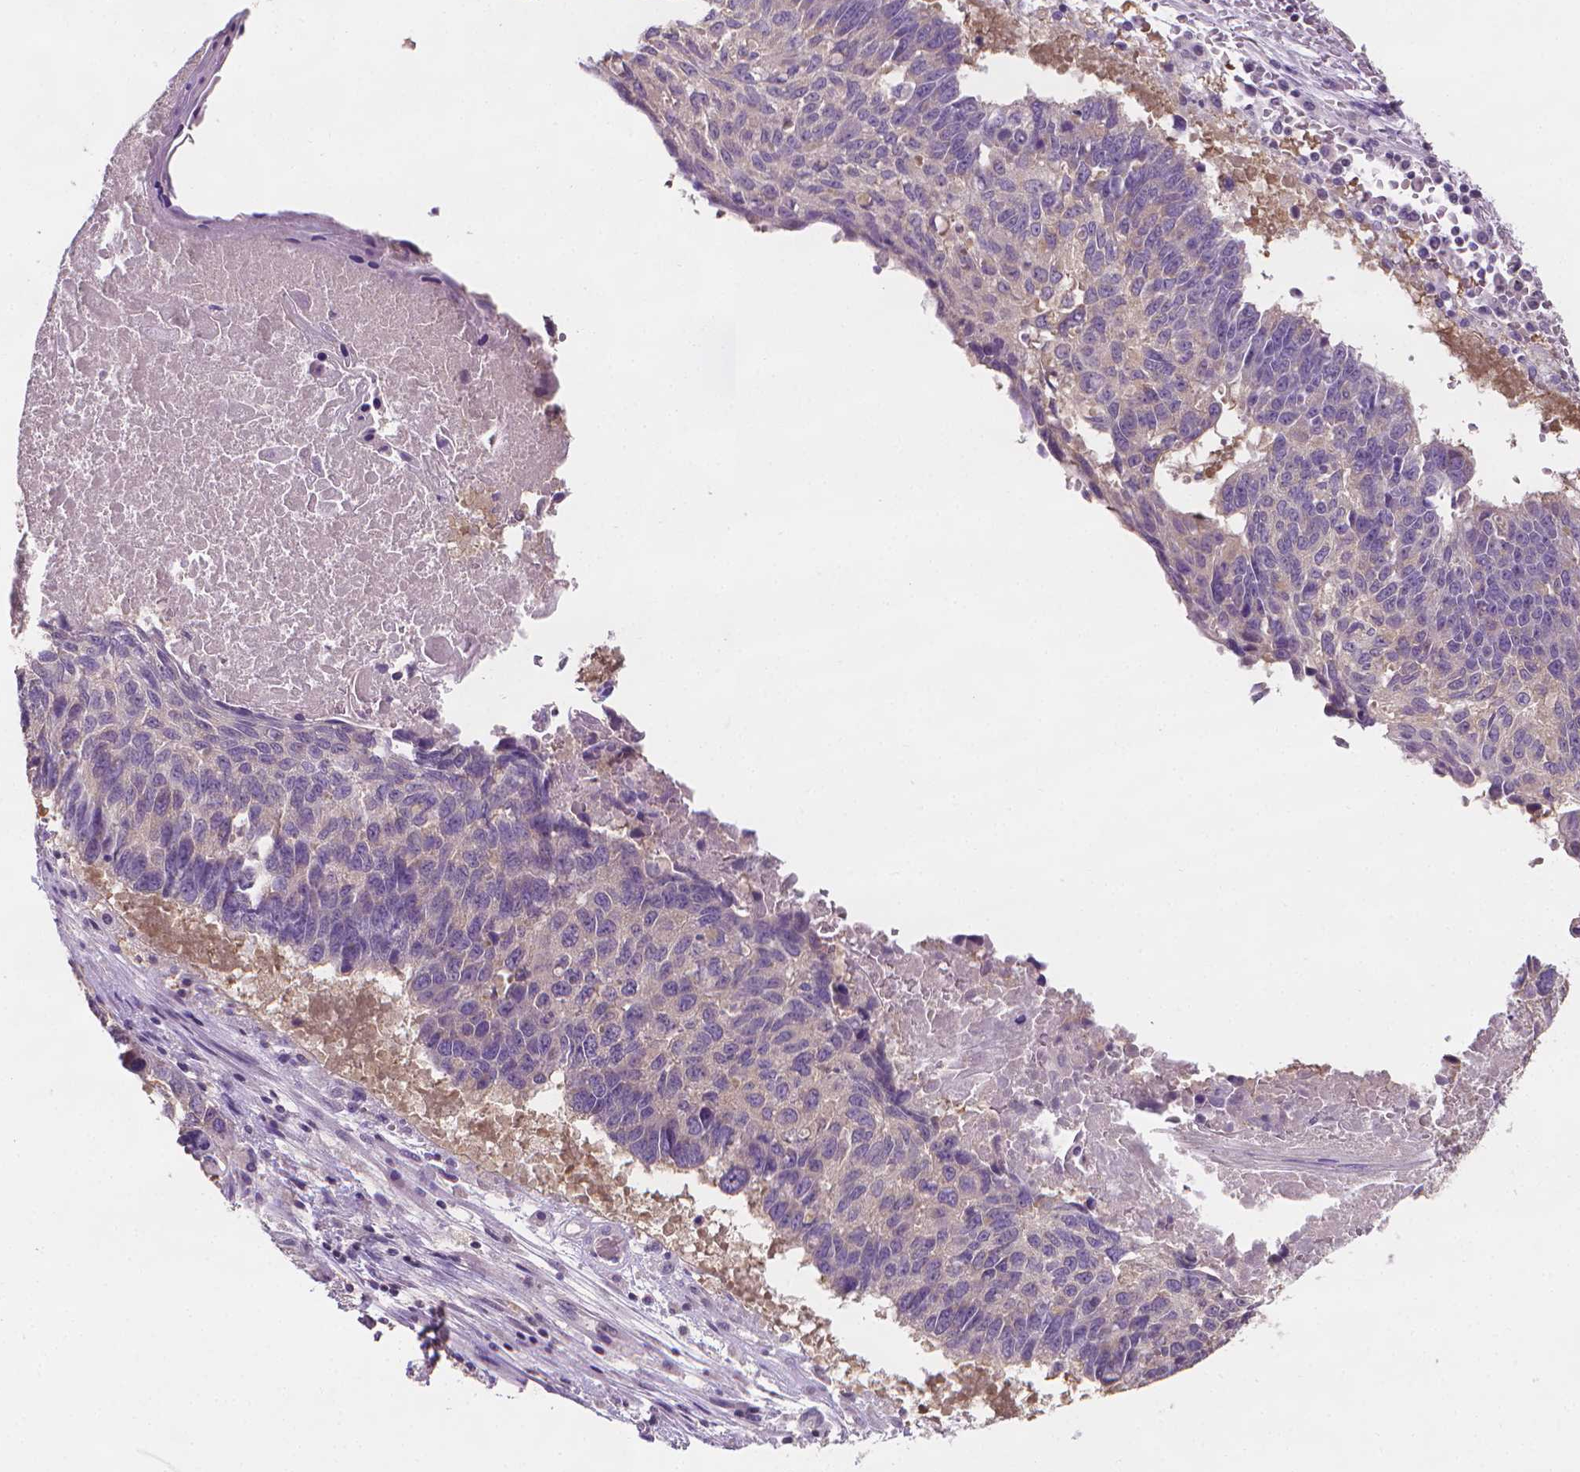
{"staining": {"intensity": "negative", "quantity": "none", "location": "none"}, "tissue": "lung cancer", "cell_type": "Tumor cells", "image_type": "cancer", "snomed": [{"axis": "morphology", "description": "Squamous cell carcinoma, NOS"}, {"axis": "topography", "description": "Lung"}], "caption": "DAB (3,3'-diaminobenzidine) immunohistochemical staining of human lung cancer (squamous cell carcinoma) exhibits no significant expression in tumor cells.", "gene": "FASN", "patient": {"sex": "male", "age": 73}}